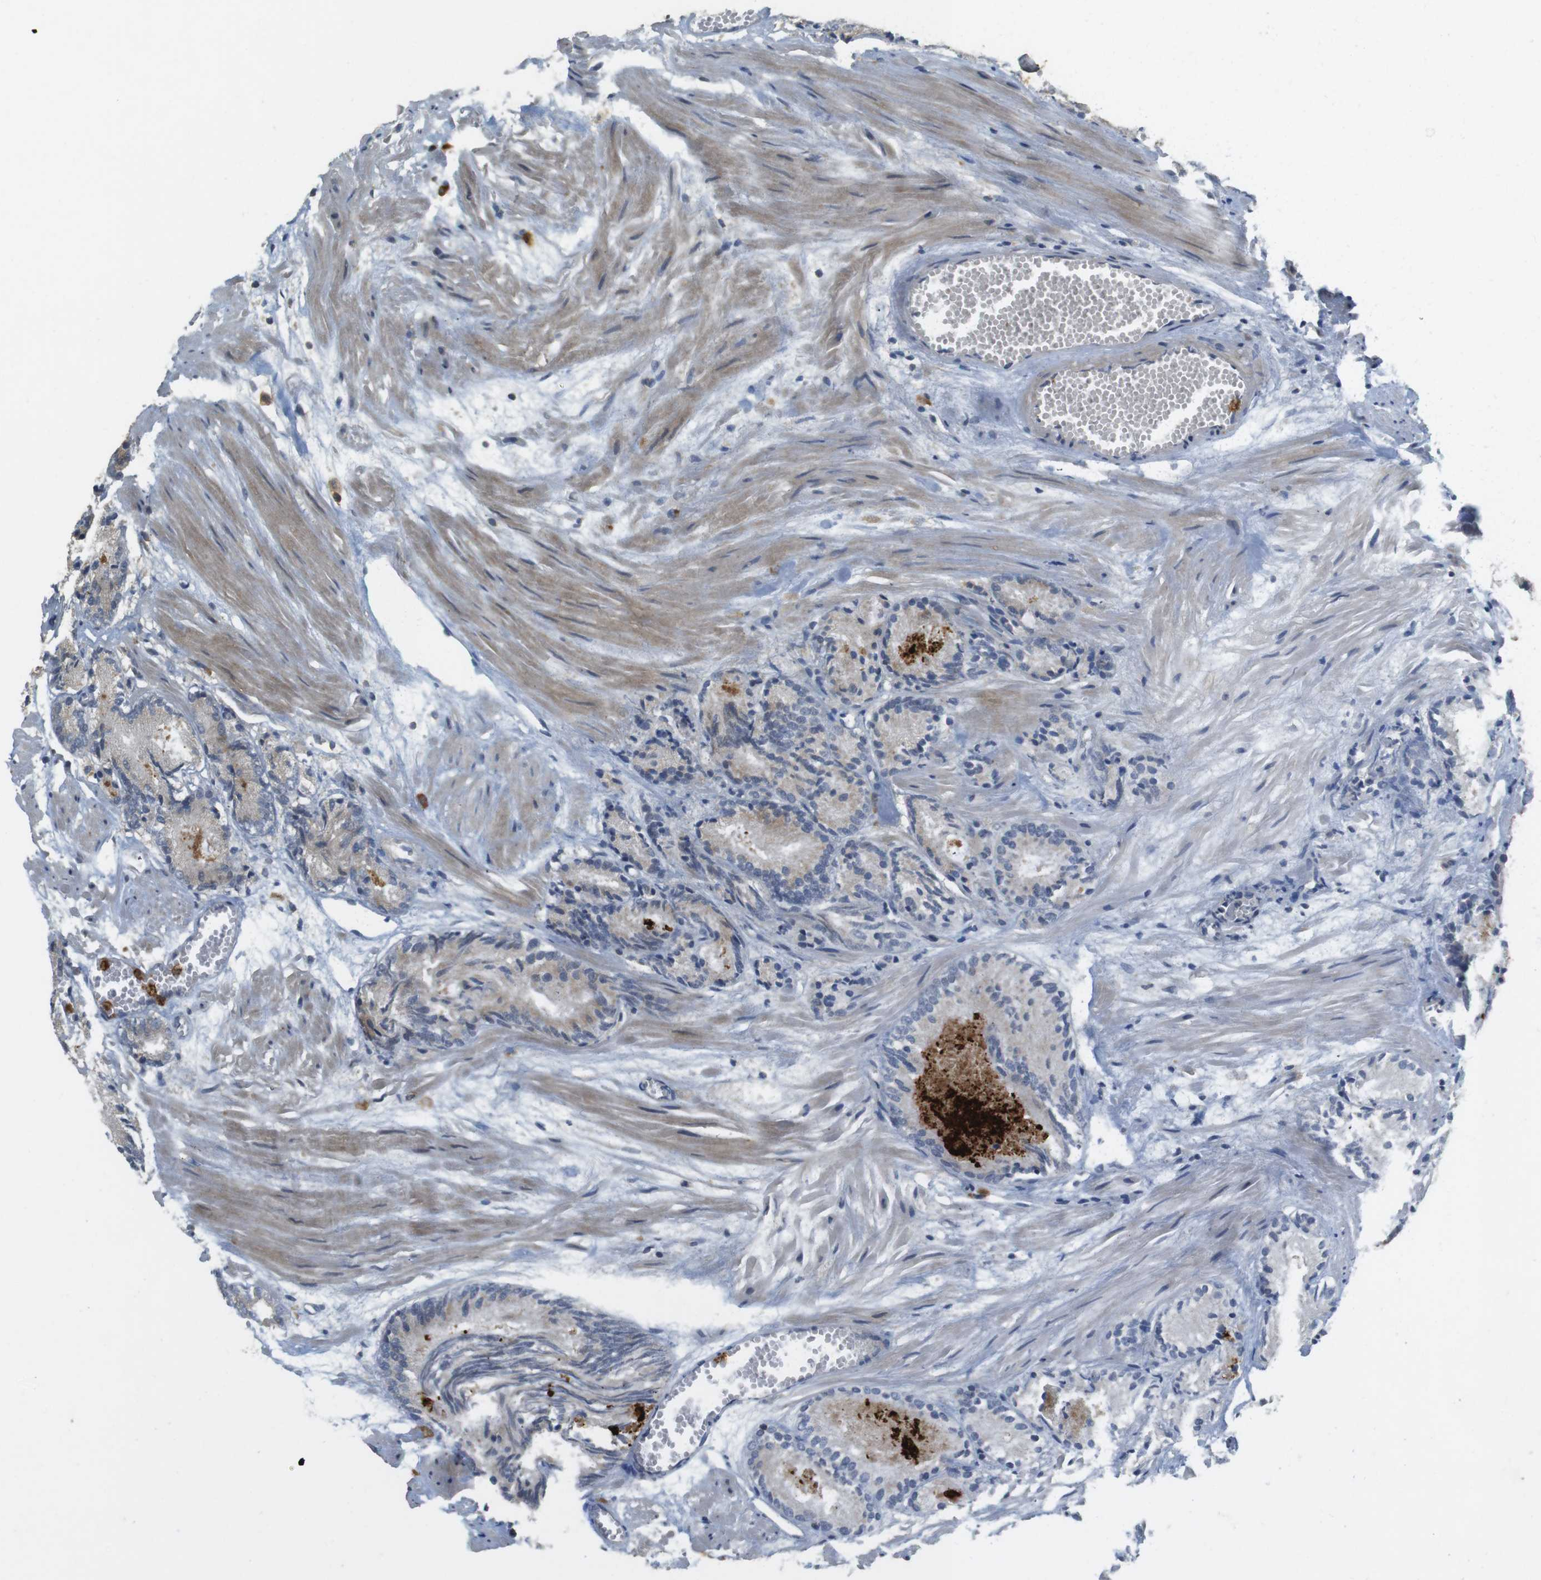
{"staining": {"intensity": "weak", "quantity": "25%-75%", "location": "cytoplasmic/membranous"}, "tissue": "prostate cancer", "cell_type": "Tumor cells", "image_type": "cancer", "snomed": [{"axis": "morphology", "description": "Adenocarcinoma, Low grade"}, {"axis": "topography", "description": "Prostate"}], "caption": "This photomicrograph shows immunohistochemistry staining of prostate cancer (adenocarcinoma (low-grade)), with low weak cytoplasmic/membranous positivity in about 25%-75% of tumor cells.", "gene": "TMX3", "patient": {"sex": "male", "age": 72}}